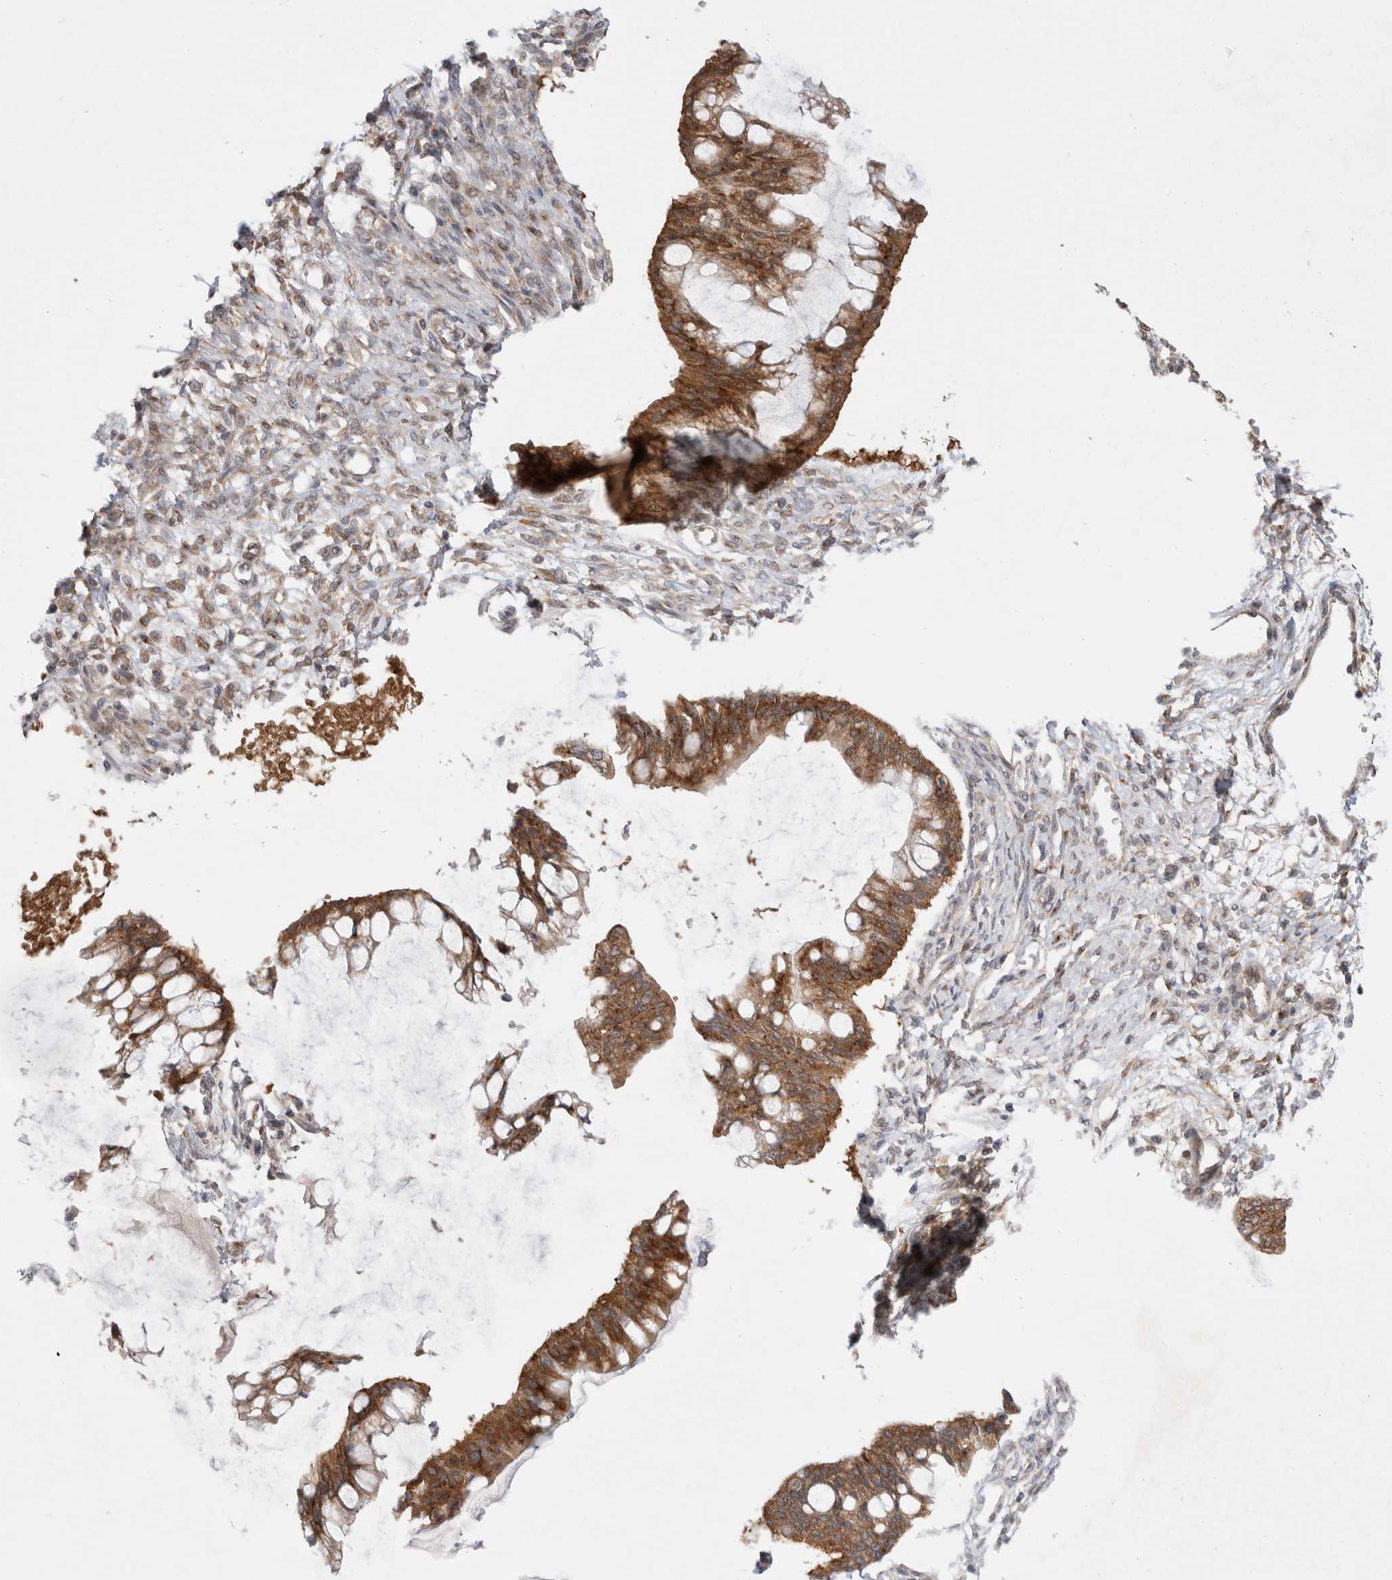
{"staining": {"intensity": "strong", "quantity": ">75%", "location": "cytoplasmic/membranous"}, "tissue": "ovarian cancer", "cell_type": "Tumor cells", "image_type": "cancer", "snomed": [{"axis": "morphology", "description": "Cystadenocarcinoma, mucinous, NOS"}, {"axis": "topography", "description": "Ovary"}], "caption": "A brown stain highlights strong cytoplasmic/membranous positivity of a protein in ovarian mucinous cystadenocarcinoma tumor cells.", "gene": "WIPF2", "patient": {"sex": "female", "age": 73}}